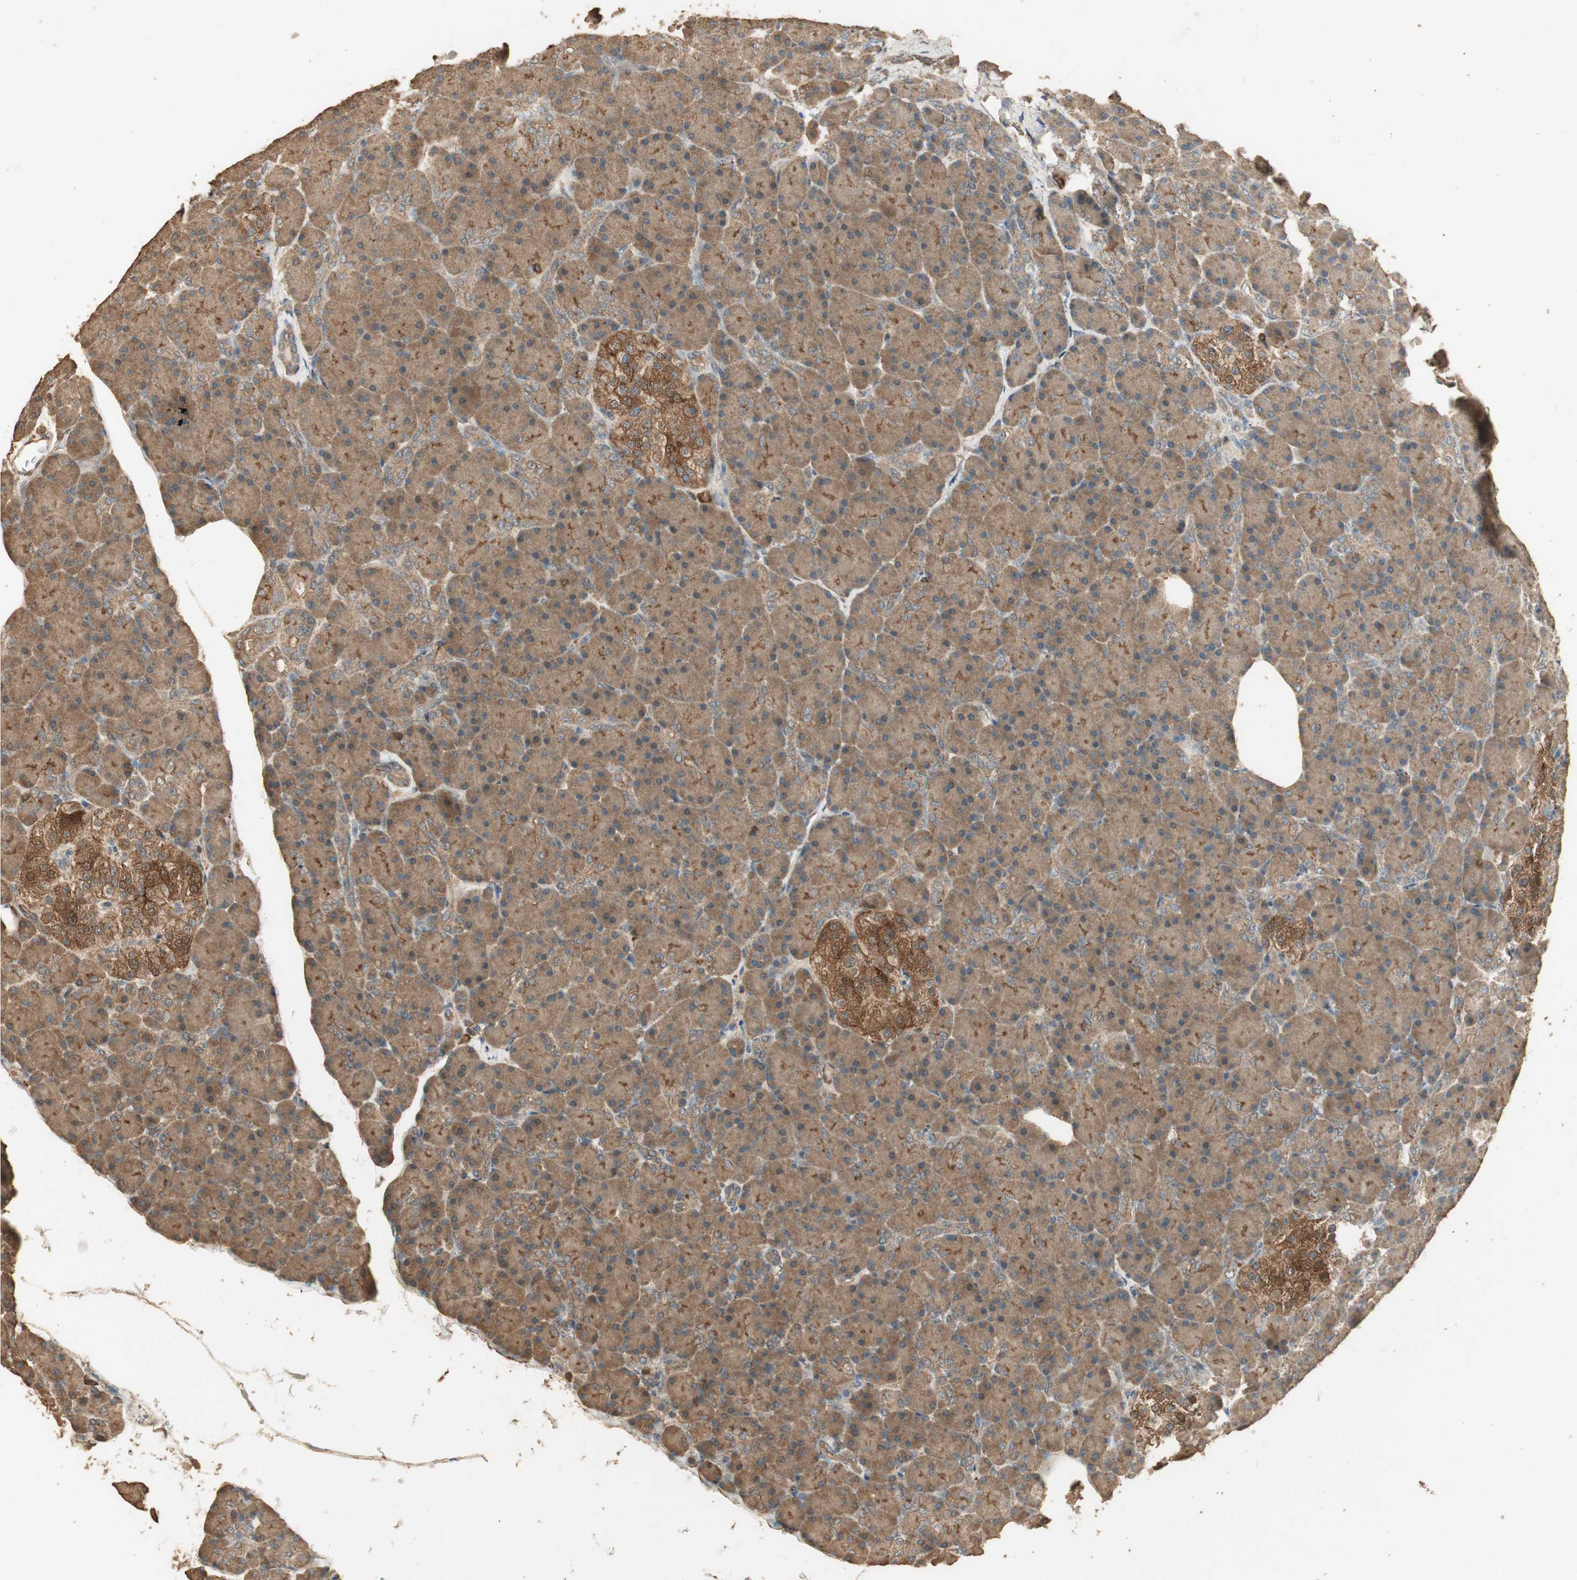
{"staining": {"intensity": "moderate", "quantity": ">75%", "location": "cytoplasmic/membranous"}, "tissue": "pancreas", "cell_type": "Exocrine glandular cells", "image_type": "normal", "snomed": [{"axis": "morphology", "description": "Normal tissue, NOS"}, {"axis": "topography", "description": "Pancreas"}], "caption": "Immunohistochemical staining of normal pancreas demonstrates moderate cytoplasmic/membranous protein positivity in about >75% of exocrine glandular cells.", "gene": "USP2", "patient": {"sex": "female", "age": 43}}